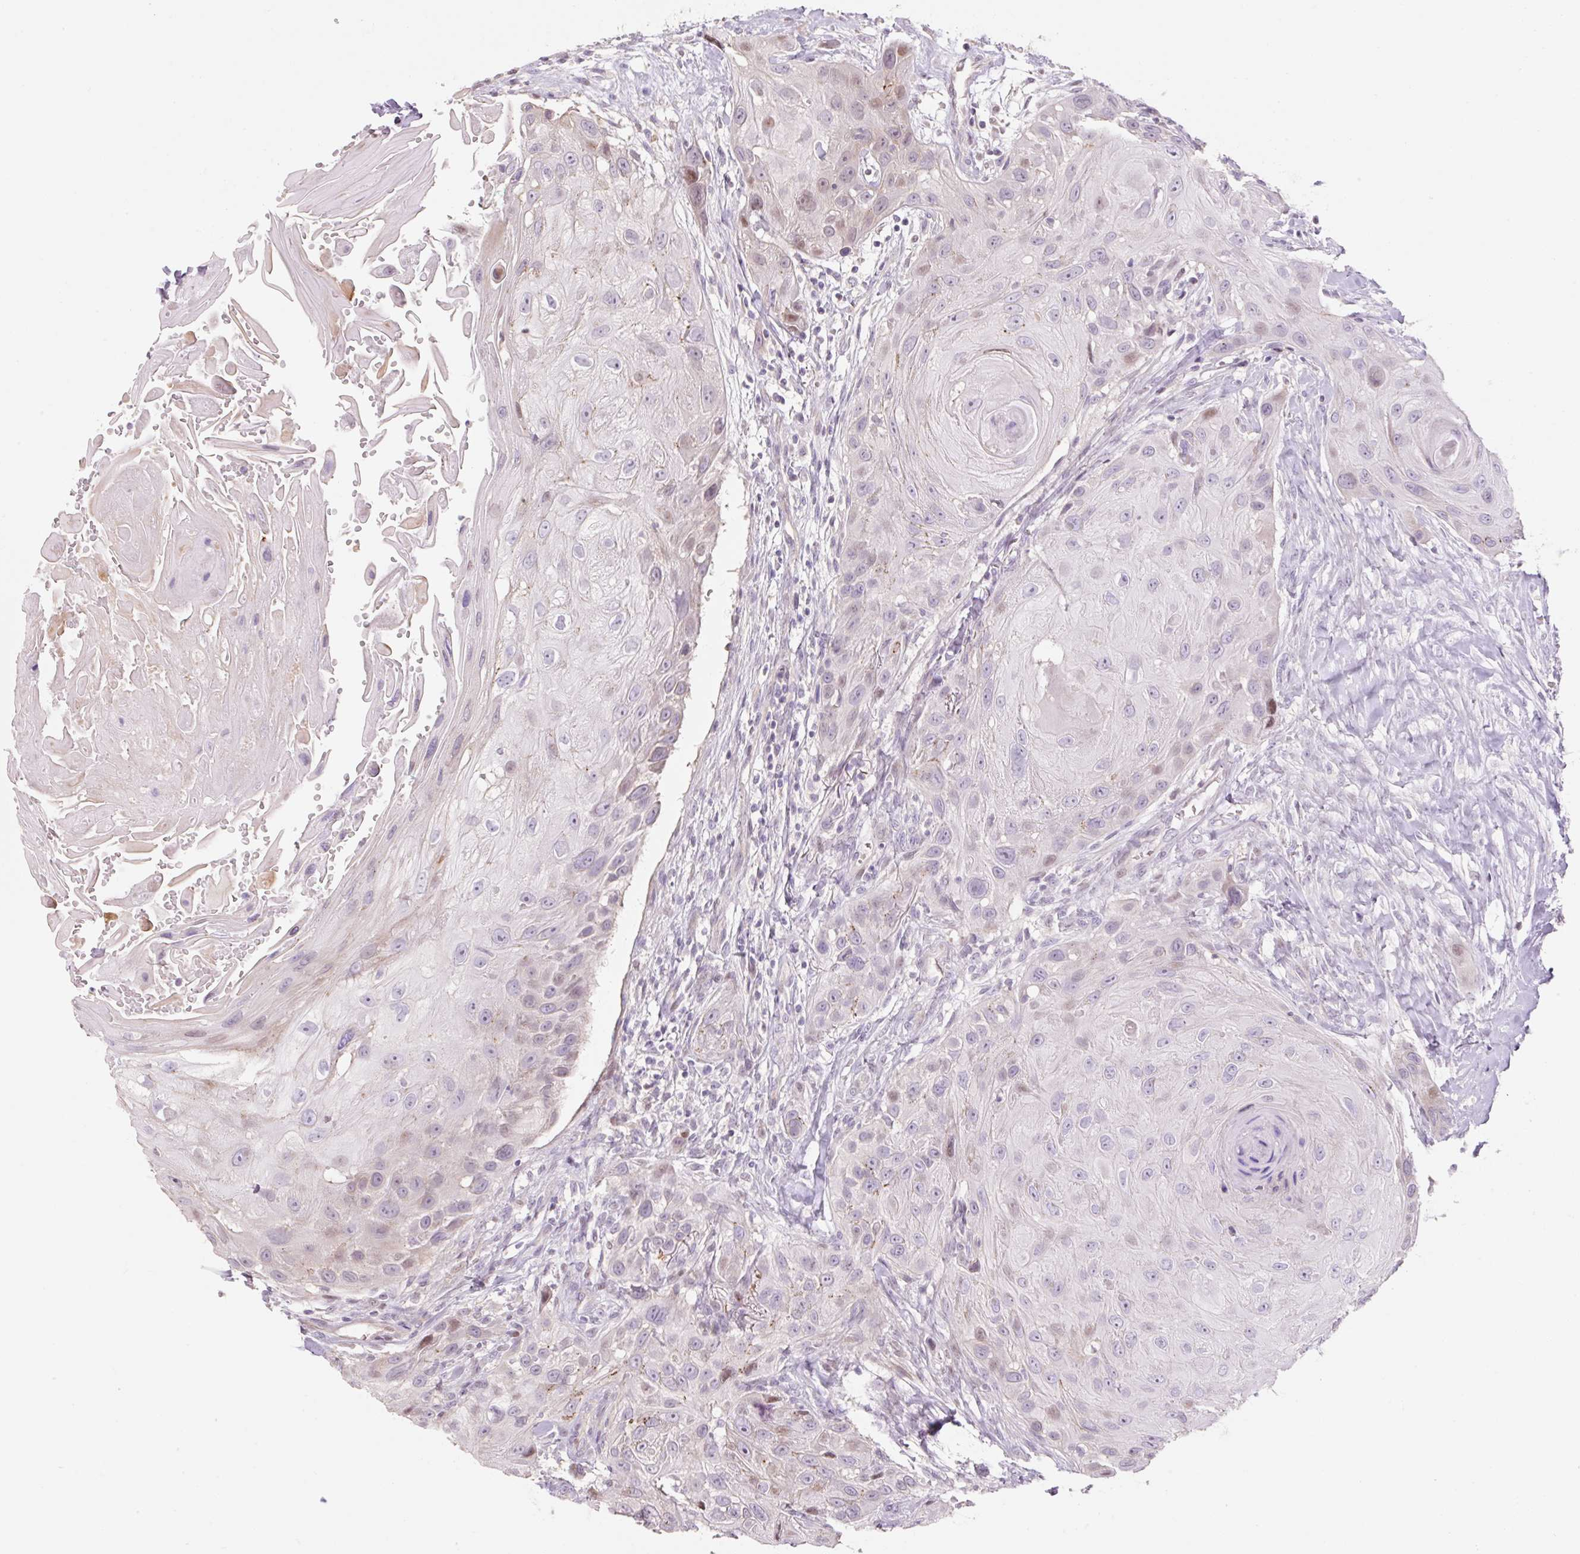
{"staining": {"intensity": "moderate", "quantity": "<25%", "location": "nuclear"}, "tissue": "head and neck cancer", "cell_type": "Tumor cells", "image_type": "cancer", "snomed": [{"axis": "morphology", "description": "Squamous cell carcinoma, NOS"}, {"axis": "topography", "description": "Head-Neck"}], "caption": "Human squamous cell carcinoma (head and neck) stained with a brown dye shows moderate nuclear positive positivity in approximately <25% of tumor cells.", "gene": "ZNF552", "patient": {"sex": "male", "age": 81}}